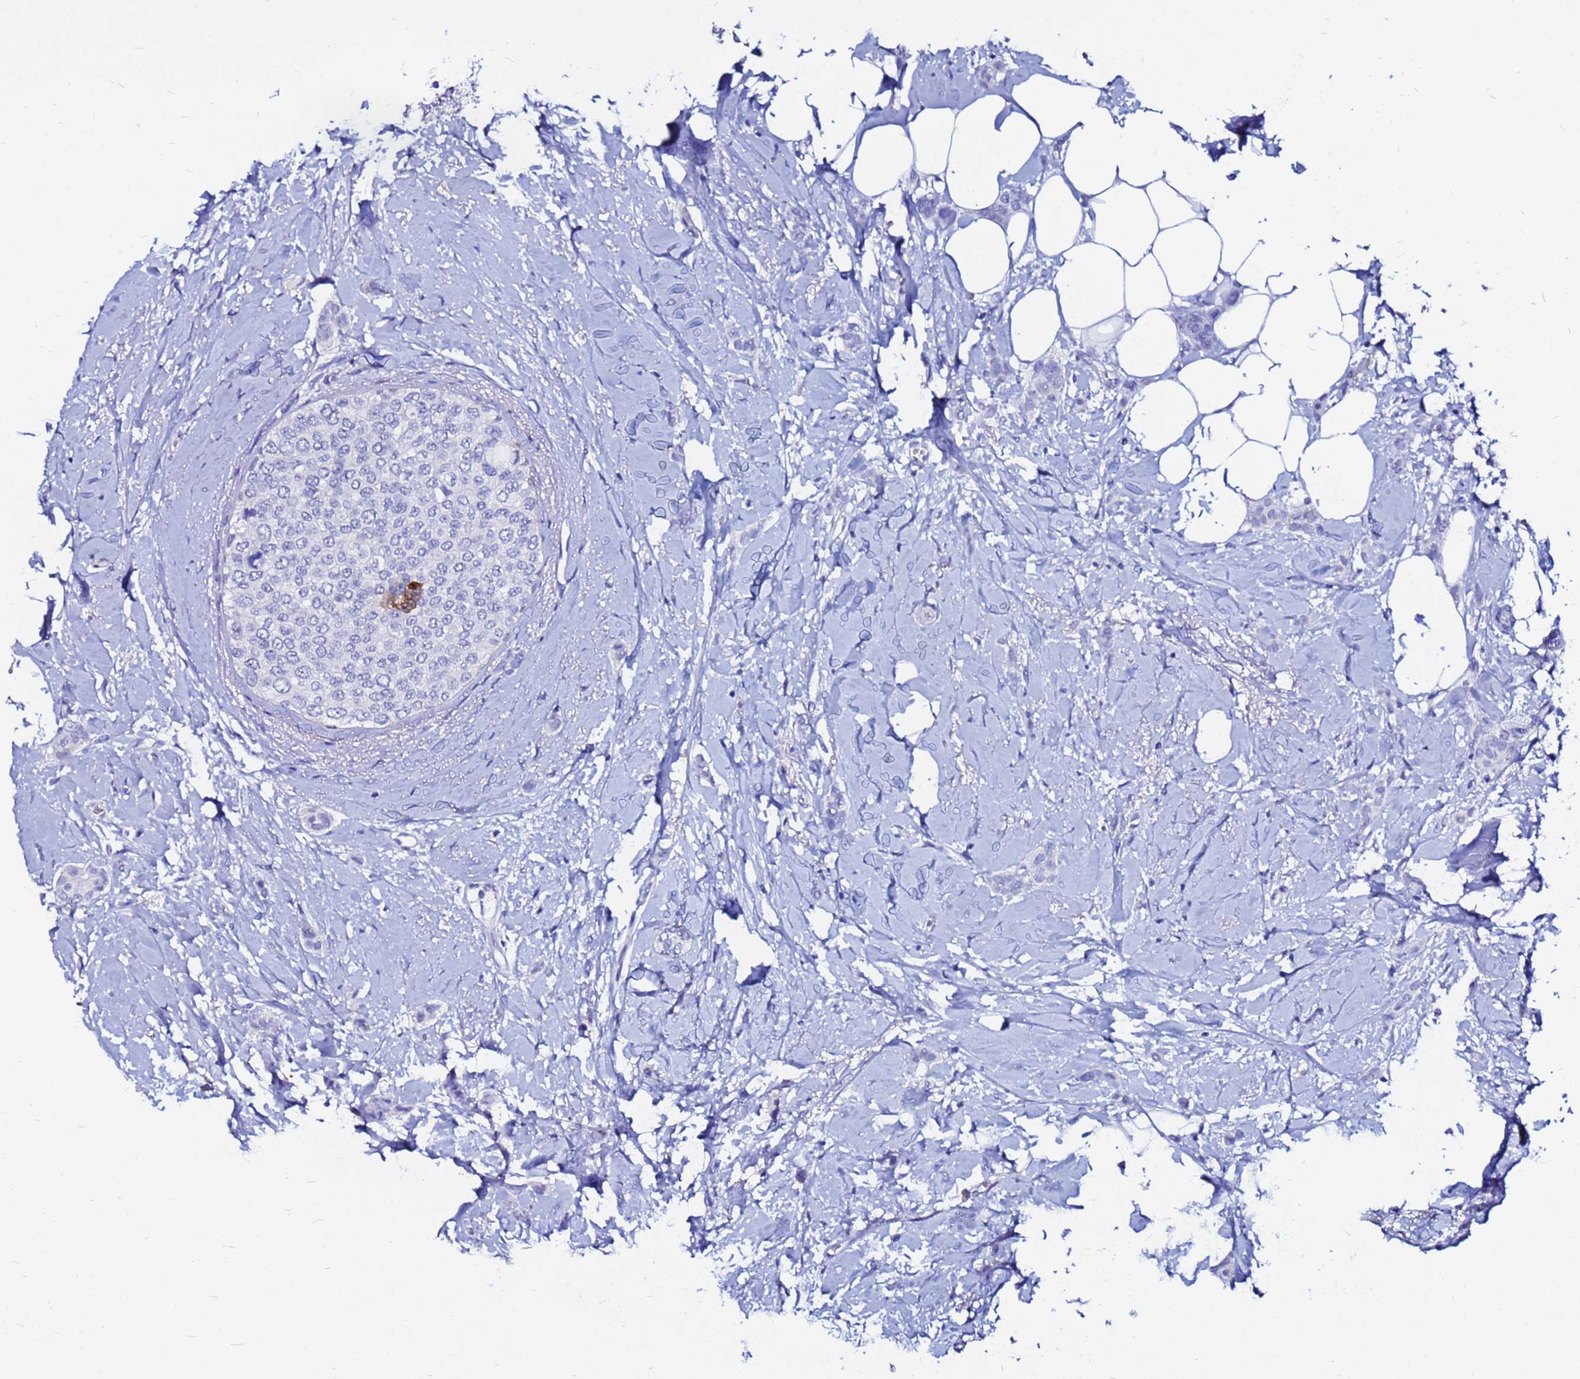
{"staining": {"intensity": "negative", "quantity": "none", "location": "none"}, "tissue": "breast cancer", "cell_type": "Tumor cells", "image_type": "cancer", "snomed": [{"axis": "morphology", "description": "Duct carcinoma"}, {"axis": "topography", "description": "Breast"}], "caption": "Tumor cells show no significant protein positivity in breast cancer (intraductal carcinoma).", "gene": "PPP1R14C", "patient": {"sex": "female", "age": 72}}